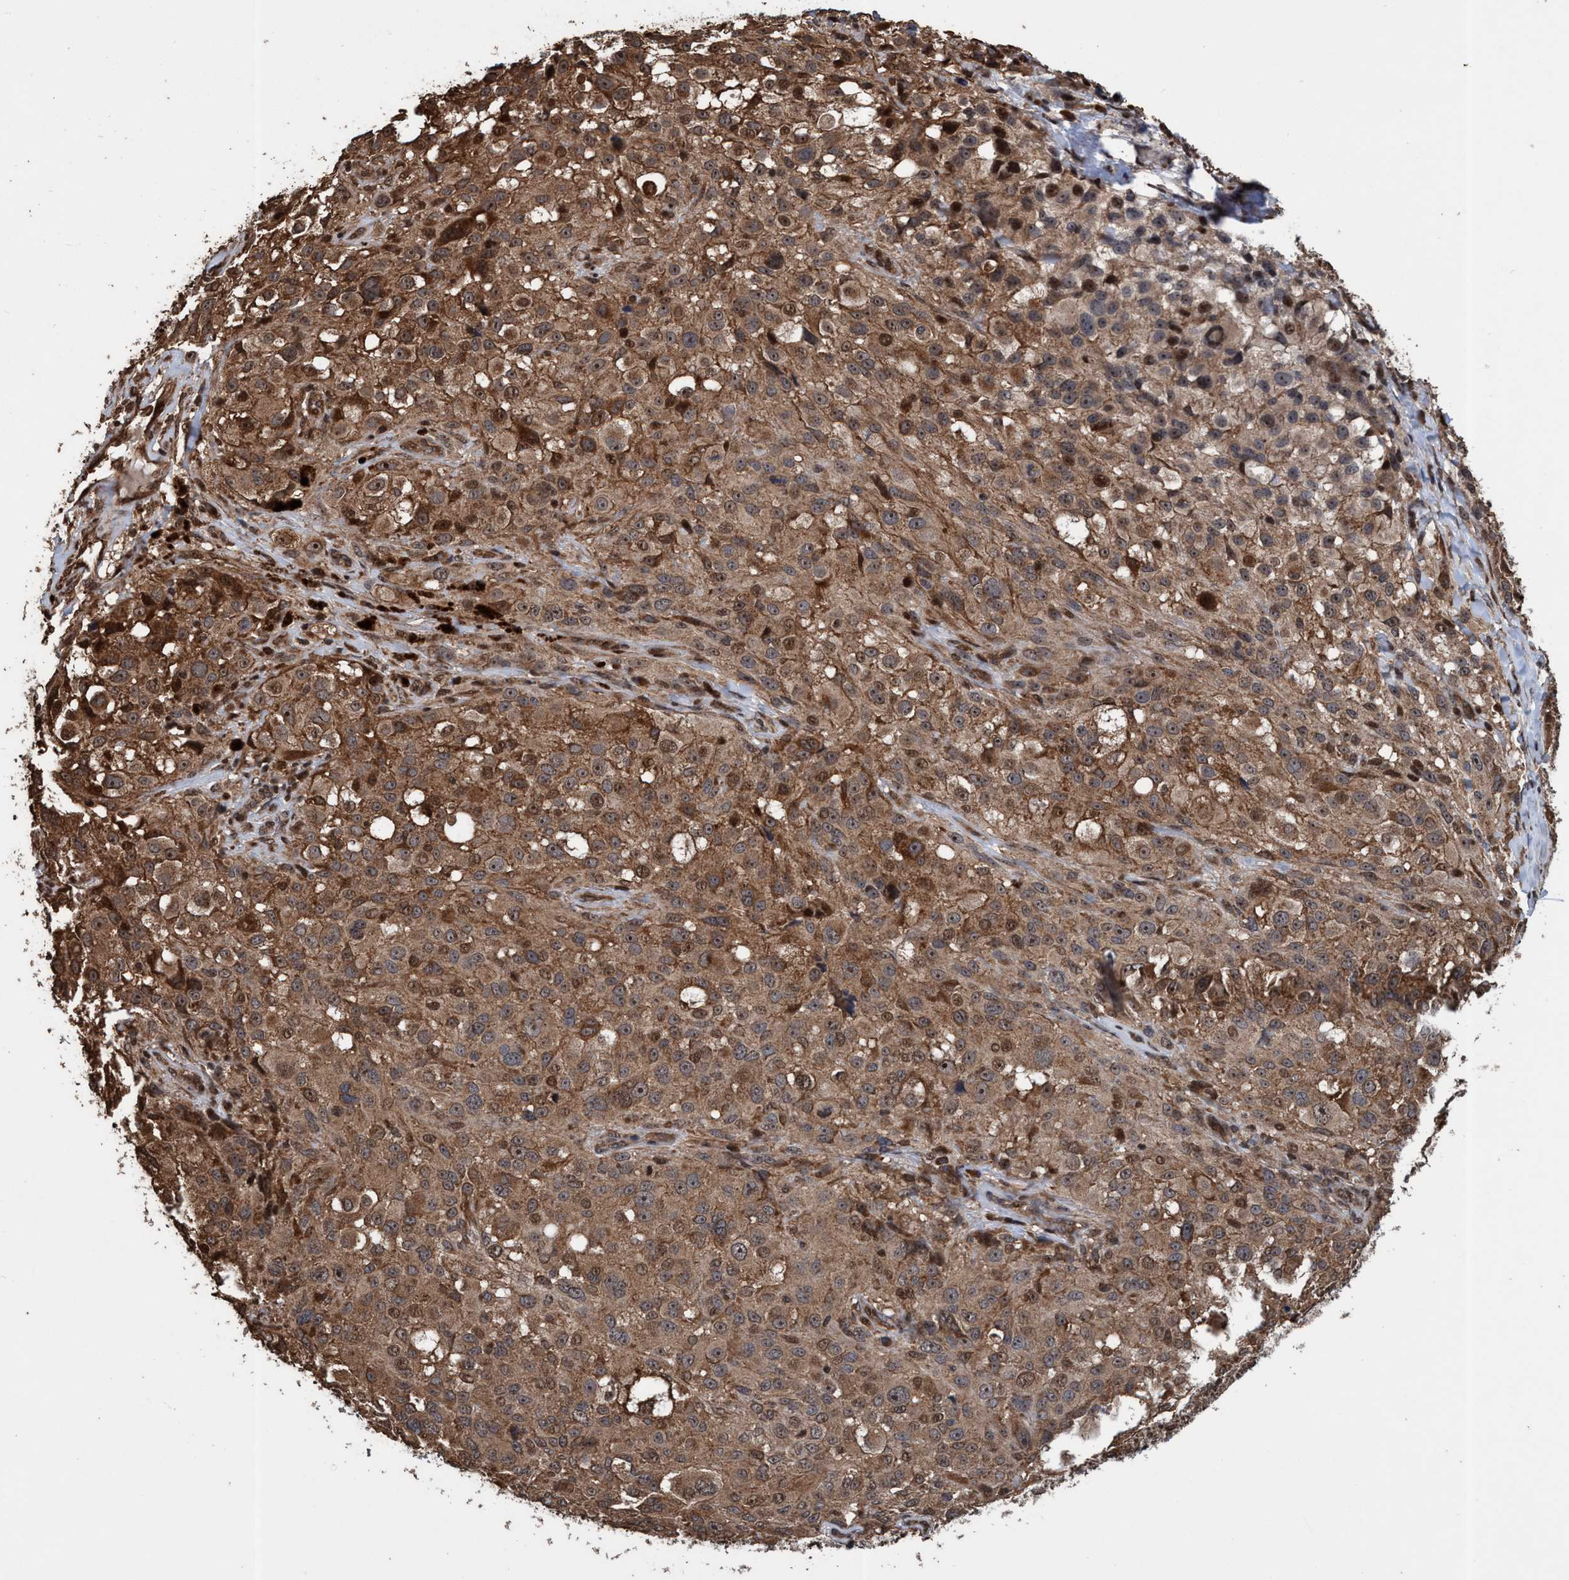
{"staining": {"intensity": "strong", "quantity": ">75%", "location": "cytoplasmic/membranous,nuclear"}, "tissue": "melanoma", "cell_type": "Tumor cells", "image_type": "cancer", "snomed": [{"axis": "morphology", "description": "Necrosis, NOS"}, {"axis": "morphology", "description": "Malignant melanoma, NOS"}, {"axis": "topography", "description": "Skin"}], "caption": "Protein analysis of malignant melanoma tissue displays strong cytoplasmic/membranous and nuclear expression in approximately >75% of tumor cells.", "gene": "TRPC7", "patient": {"sex": "female", "age": 87}}